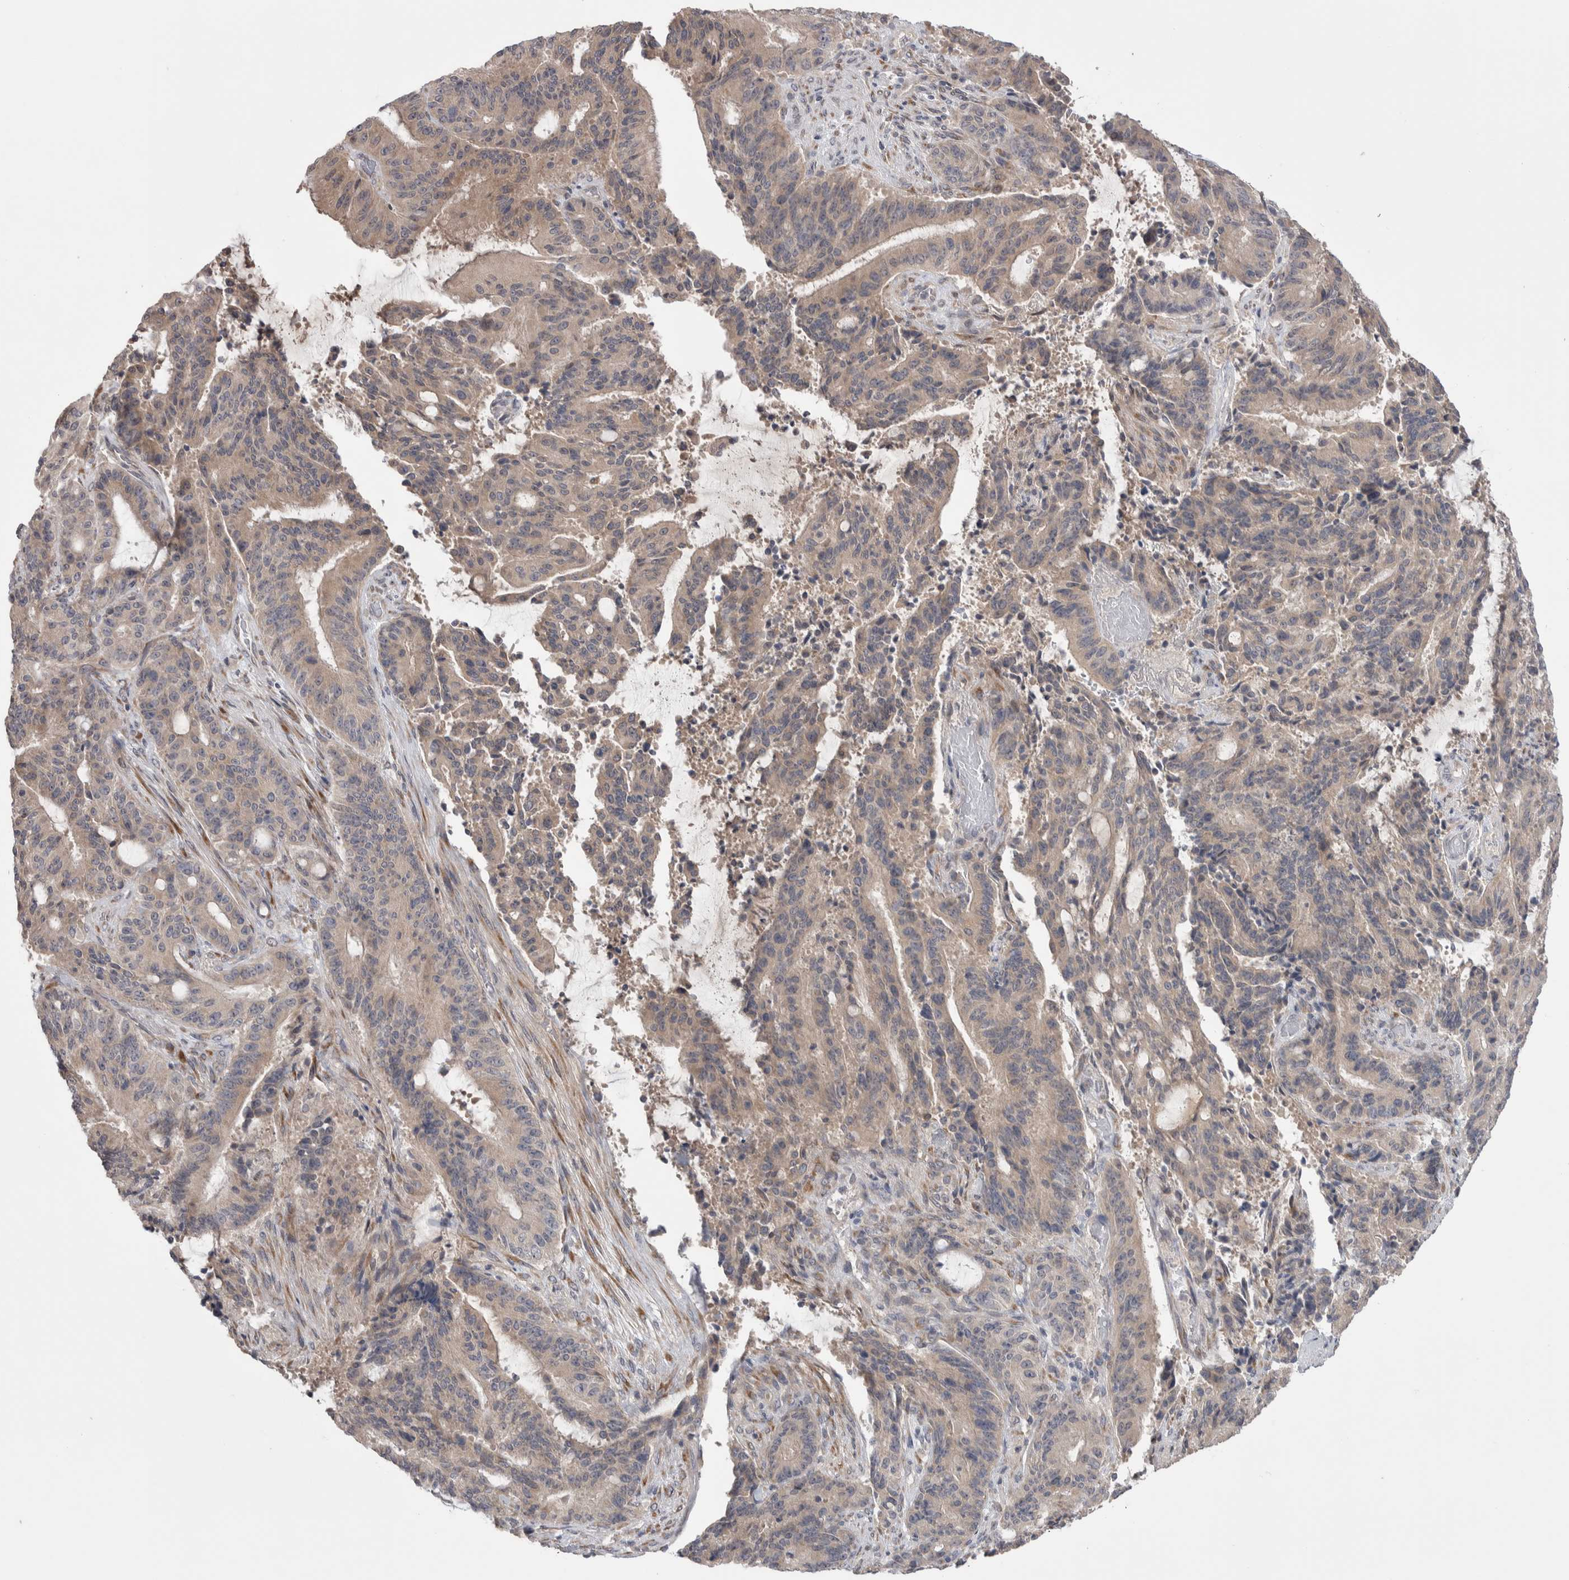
{"staining": {"intensity": "weak", "quantity": ">75%", "location": "cytoplasmic/membranous"}, "tissue": "liver cancer", "cell_type": "Tumor cells", "image_type": "cancer", "snomed": [{"axis": "morphology", "description": "Normal tissue, NOS"}, {"axis": "morphology", "description": "Cholangiocarcinoma"}, {"axis": "topography", "description": "Liver"}, {"axis": "topography", "description": "Peripheral nerve tissue"}], "caption": "Approximately >75% of tumor cells in human cholangiocarcinoma (liver) reveal weak cytoplasmic/membranous protein expression as visualized by brown immunohistochemical staining.", "gene": "CUL2", "patient": {"sex": "female", "age": 73}}